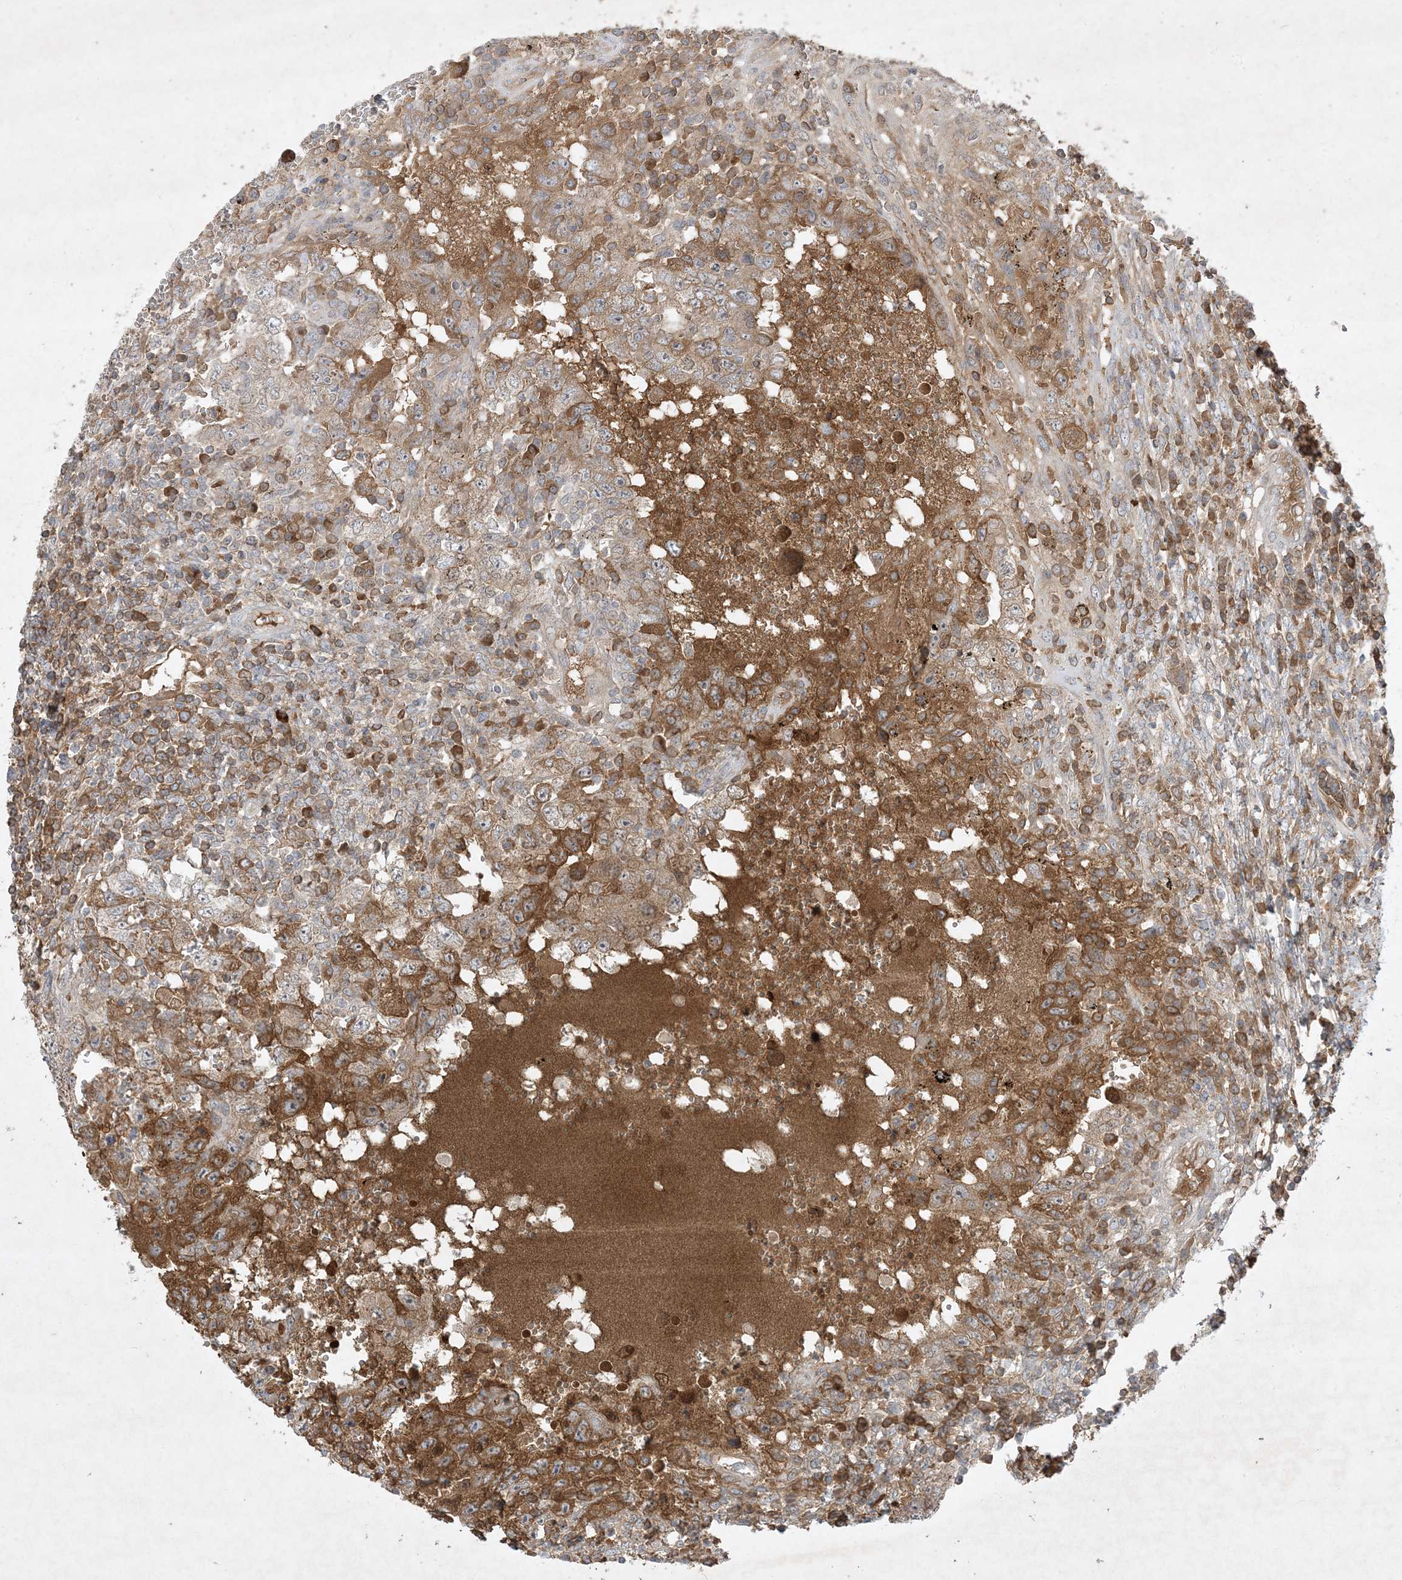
{"staining": {"intensity": "moderate", "quantity": "<25%", "location": "cytoplasmic/membranous"}, "tissue": "testis cancer", "cell_type": "Tumor cells", "image_type": "cancer", "snomed": [{"axis": "morphology", "description": "Carcinoma, Embryonal, NOS"}, {"axis": "topography", "description": "Testis"}], "caption": "IHC histopathology image of neoplastic tissue: human testis embryonal carcinoma stained using immunohistochemistry (IHC) demonstrates low levels of moderate protein expression localized specifically in the cytoplasmic/membranous of tumor cells, appearing as a cytoplasmic/membranous brown color.", "gene": "FETUB", "patient": {"sex": "male", "age": 26}}